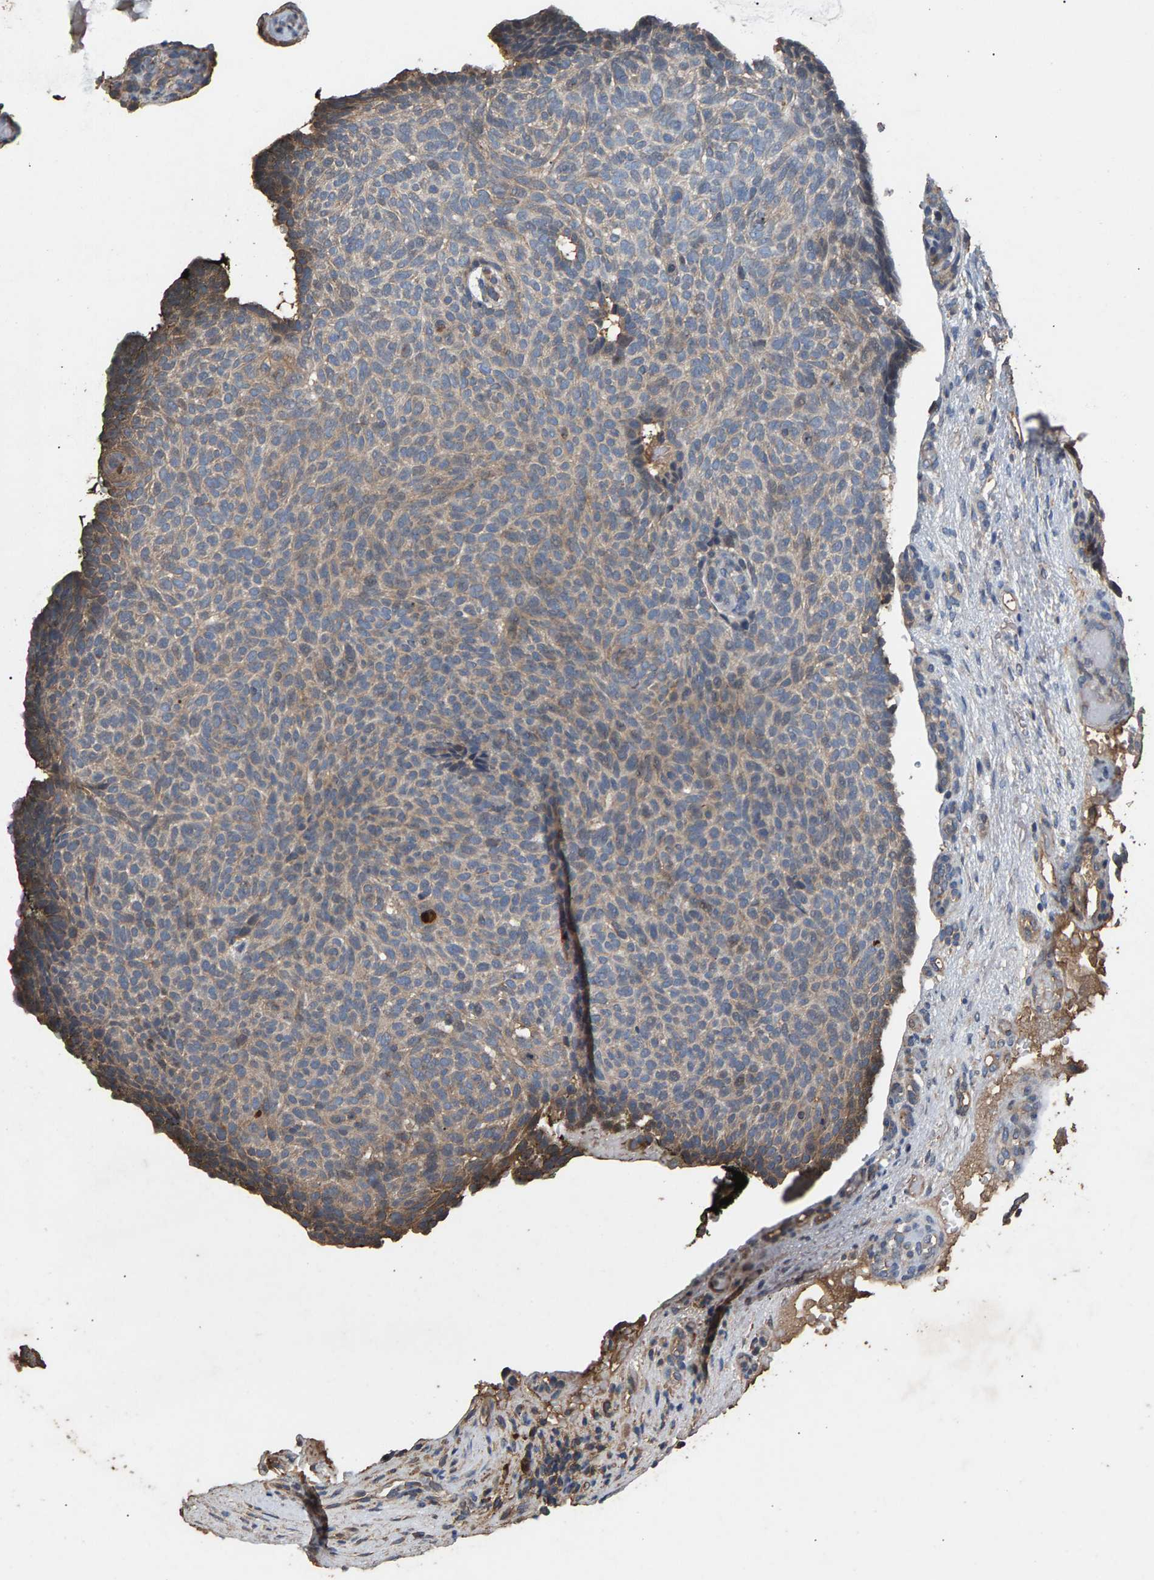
{"staining": {"intensity": "weak", "quantity": "<25%", "location": "cytoplasmic/membranous"}, "tissue": "skin cancer", "cell_type": "Tumor cells", "image_type": "cancer", "snomed": [{"axis": "morphology", "description": "Basal cell carcinoma"}, {"axis": "topography", "description": "Skin"}], "caption": "Protein analysis of basal cell carcinoma (skin) displays no significant positivity in tumor cells. (Stains: DAB (3,3'-diaminobenzidine) IHC with hematoxylin counter stain, Microscopy: brightfield microscopy at high magnification).", "gene": "HTRA3", "patient": {"sex": "male", "age": 61}}